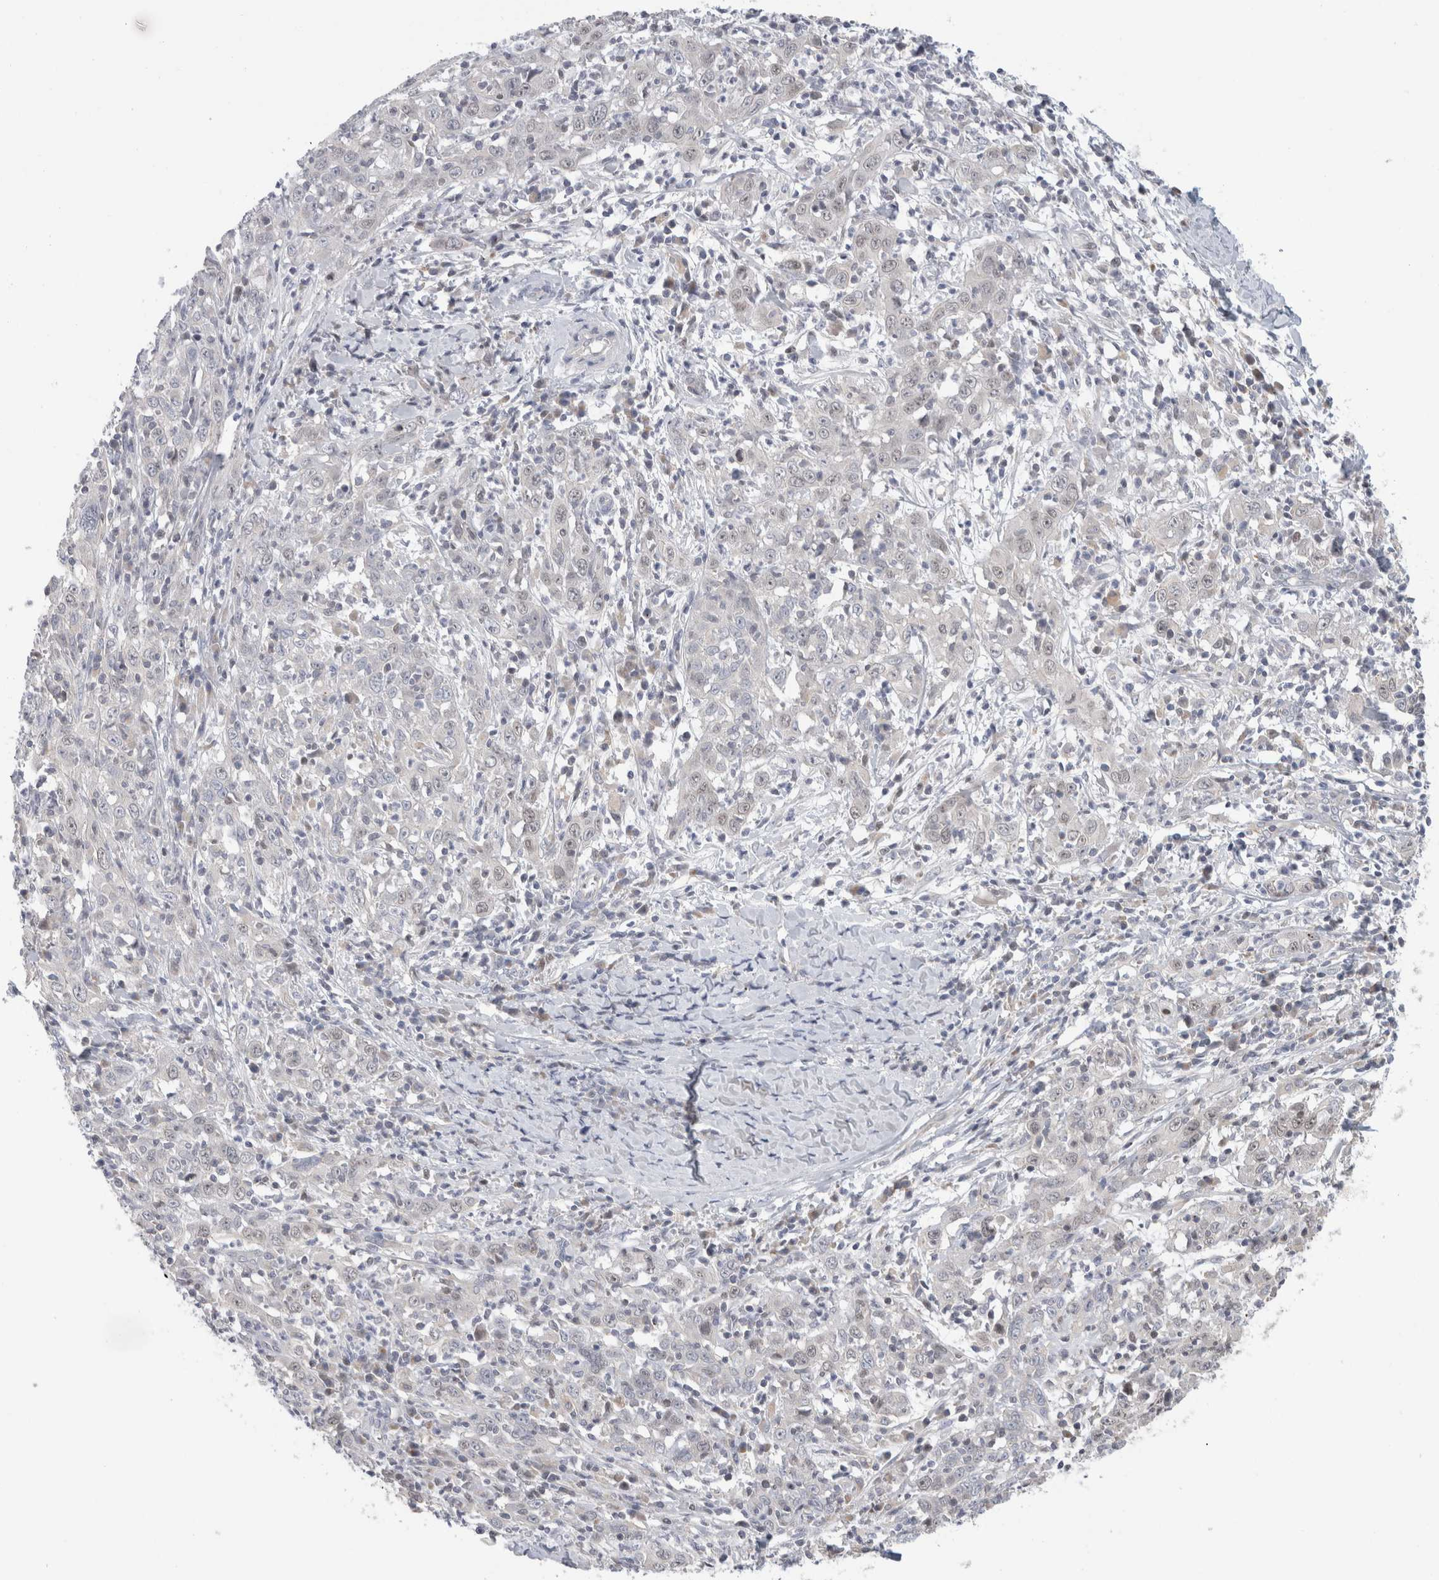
{"staining": {"intensity": "negative", "quantity": "none", "location": "none"}, "tissue": "cervical cancer", "cell_type": "Tumor cells", "image_type": "cancer", "snomed": [{"axis": "morphology", "description": "Squamous cell carcinoma, NOS"}, {"axis": "topography", "description": "Cervix"}], "caption": "An immunohistochemistry (IHC) photomicrograph of cervical squamous cell carcinoma is shown. There is no staining in tumor cells of cervical squamous cell carcinoma. (DAB immunohistochemistry visualized using brightfield microscopy, high magnification).", "gene": "SYTL5", "patient": {"sex": "female", "age": 46}}